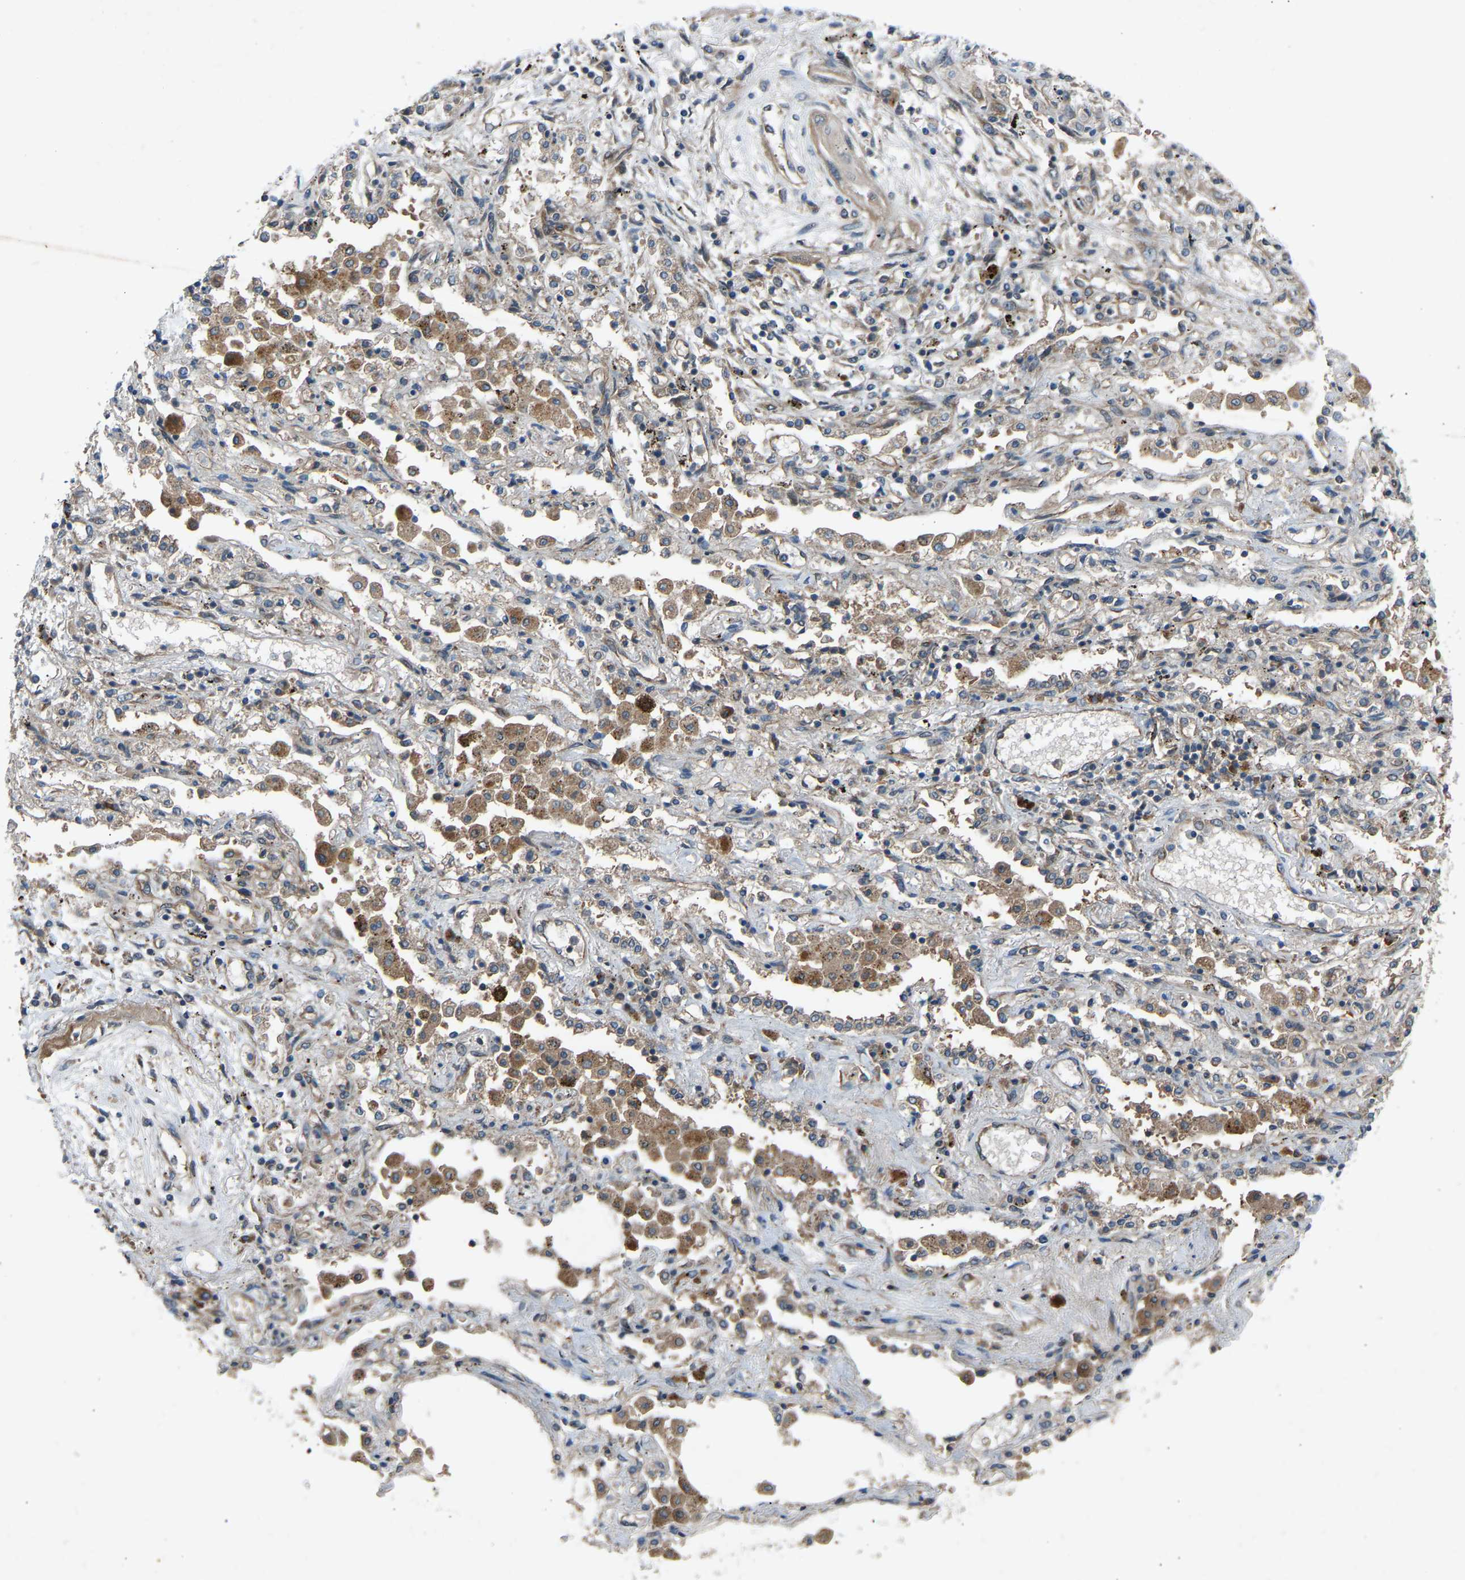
{"staining": {"intensity": "weak", "quantity": ">75%", "location": "cytoplasmic/membranous"}, "tissue": "lung cancer", "cell_type": "Tumor cells", "image_type": "cancer", "snomed": [{"axis": "morphology", "description": "Squamous cell carcinoma, NOS"}, {"axis": "topography", "description": "Lung"}], "caption": "Brown immunohistochemical staining in lung cancer demonstrates weak cytoplasmic/membranous expression in about >75% of tumor cells. (IHC, brightfield microscopy, high magnification).", "gene": "GAS2L1", "patient": {"sex": "female", "age": 47}}